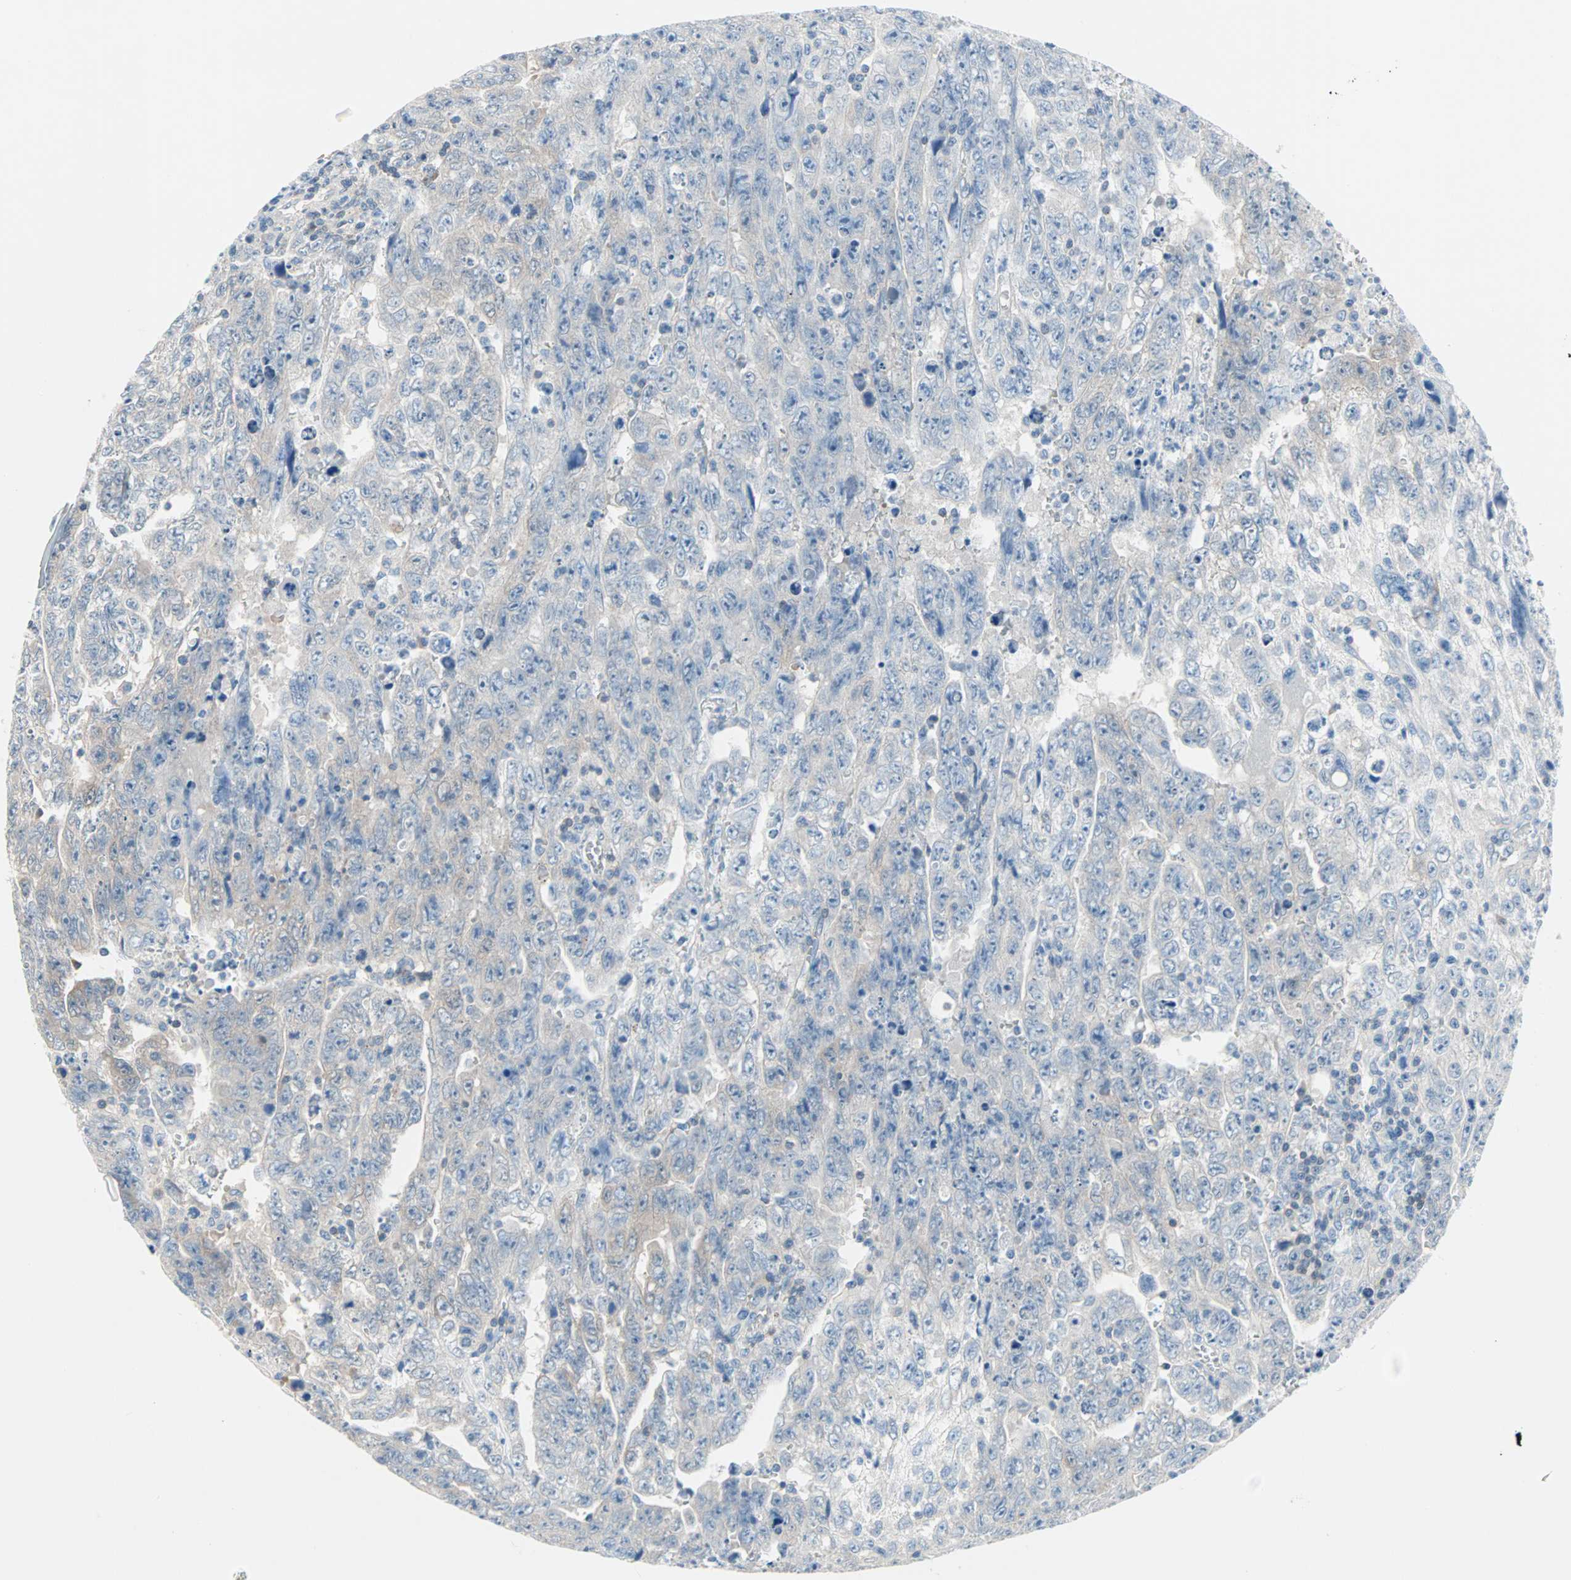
{"staining": {"intensity": "weak", "quantity": "<25%", "location": "cytoplasmic/membranous"}, "tissue": "testis cancer", "cell_type": "Tumor cells", "image_type": "cancer", "snomed": [{"axis": "morphology", "description": "Carcinoma, Embryonal, NOS"}, {"axis": "topography", "description": "Testis"}], "caption": "Immunohistochemistry (IHC) histopathology image of neoplastic tissue: human testis cancer (embryonal carcinoma) stained with DAB exhibits no significant protein expression in tumor cells. (Stains: DAB (3,3'-diaminobenzidine) immunohistochemistry with hematoxylin counter stain, Microscopy: brightfield microscopy at high magnification).", "gene": "MPI", "patient": {"sex": "male", "age": 28}}